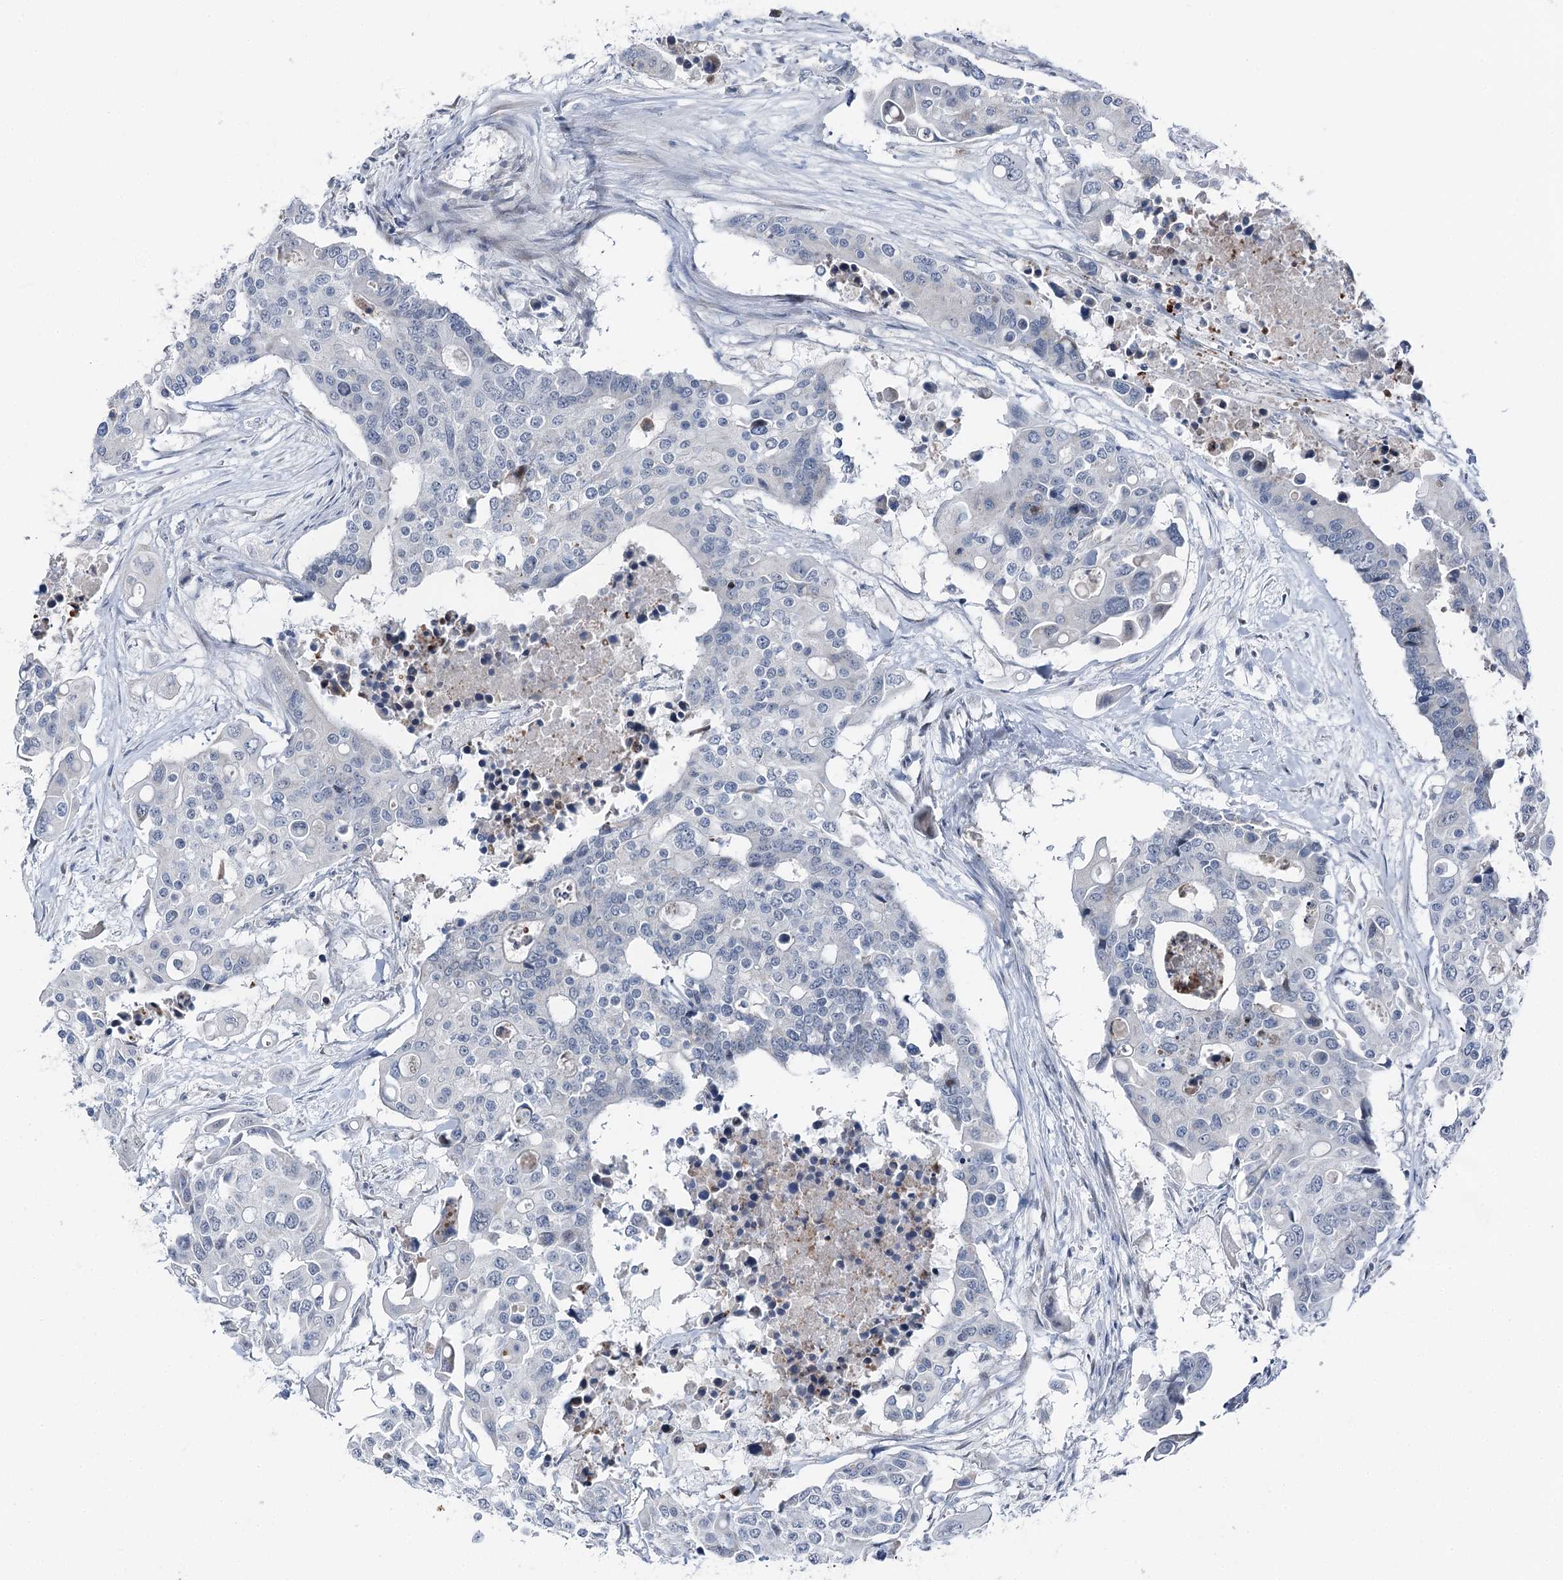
{"staining": {"intensity": "negative", "quantity": "none", "location": "none"}, "tissue": "colorectal cancer", "cell_type": "Tumor cells", "image_type": "cancer", "snomed": [{"axis": "morphology", "description": "Adenocarcinoma, NOS"}, {"axis": "topography", "description": "Colon"}], "caption": "A high-resolution micrograph shows immunohistochemistry (IHC) staining of colorectal cancer, which demonstrates no significant positivity in tumor cells.", "gene": "STEEP1", "patient": {"sex": "male", "age": 77}}